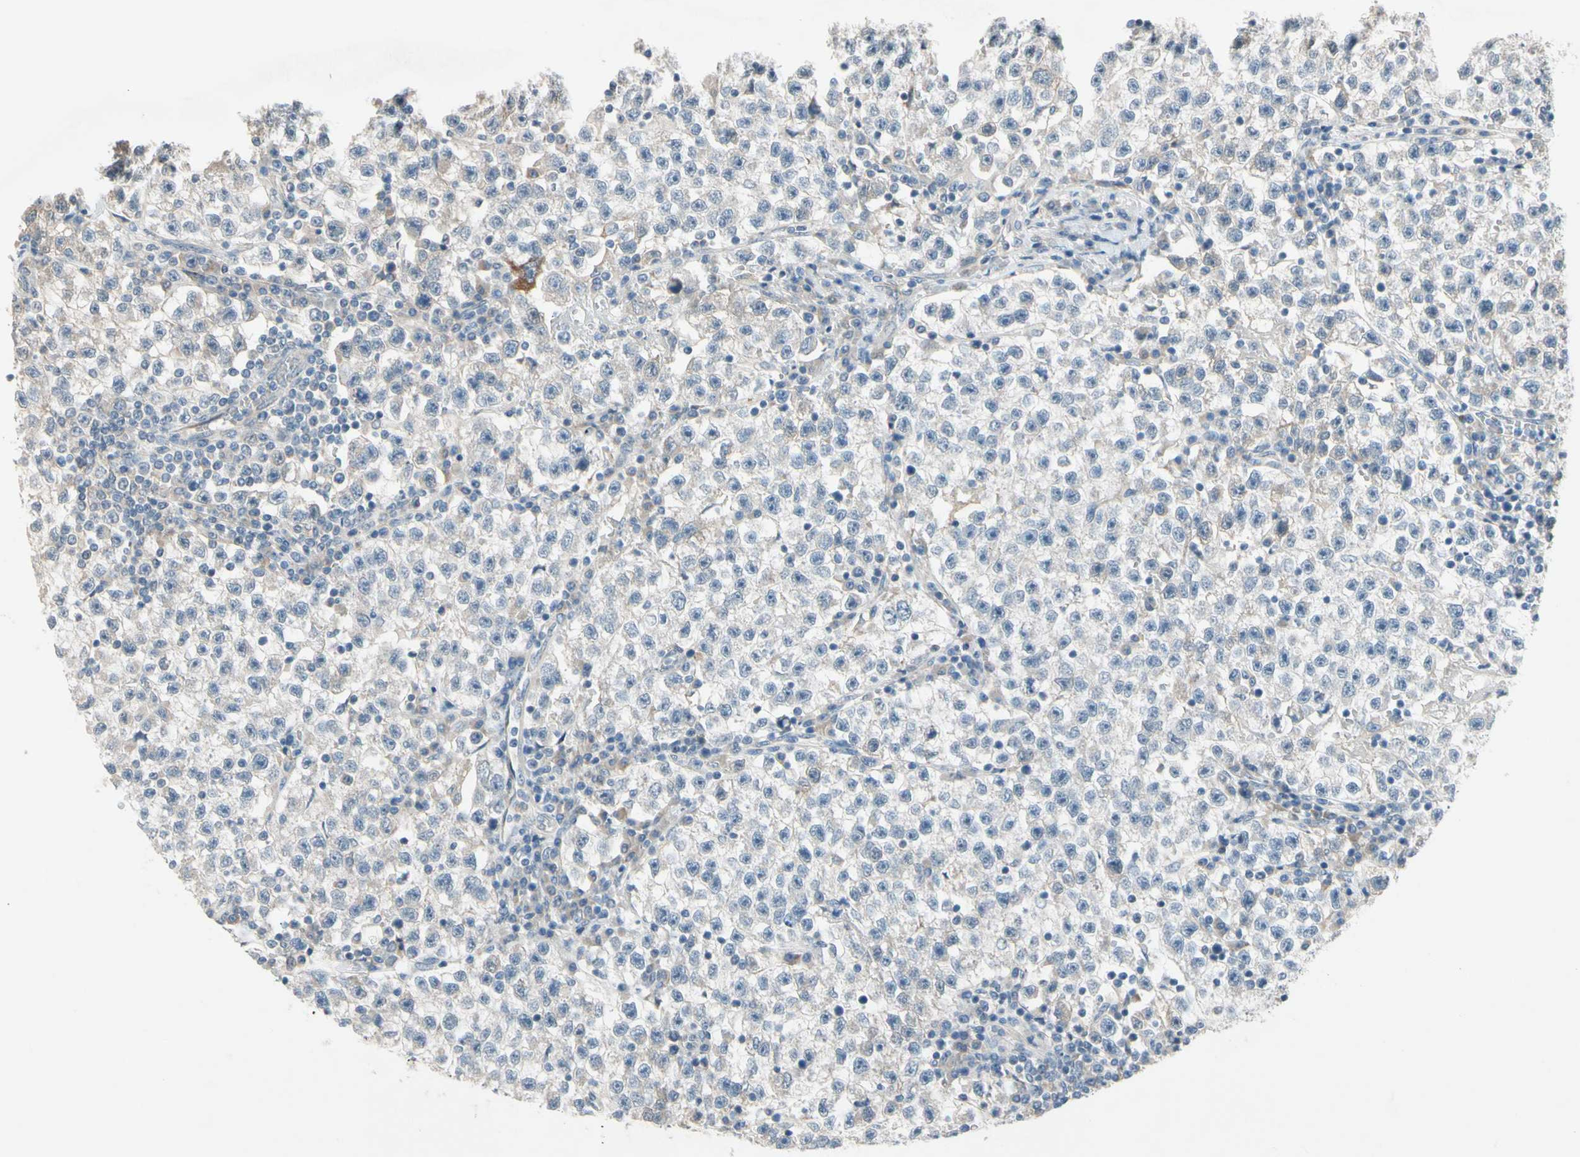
{"staining": {"intensity": "negative", "quantity": "none", "location": "none"}, "tissue": "testis cancer", "cell_type": "Tumor cells", "image_type": "cancer", "snomed": [{"axis": "morphology", "description": "Seminoma, NOS"}, {"axis": "topography", "description": "Testis"}], "caption": "Testis cancer (seminoma) was stained to show a protein in brown. There is no significant expression in tumor cells.", "gene": "PIP5K1B", "patient": {"sex": "male", "age": 22}}